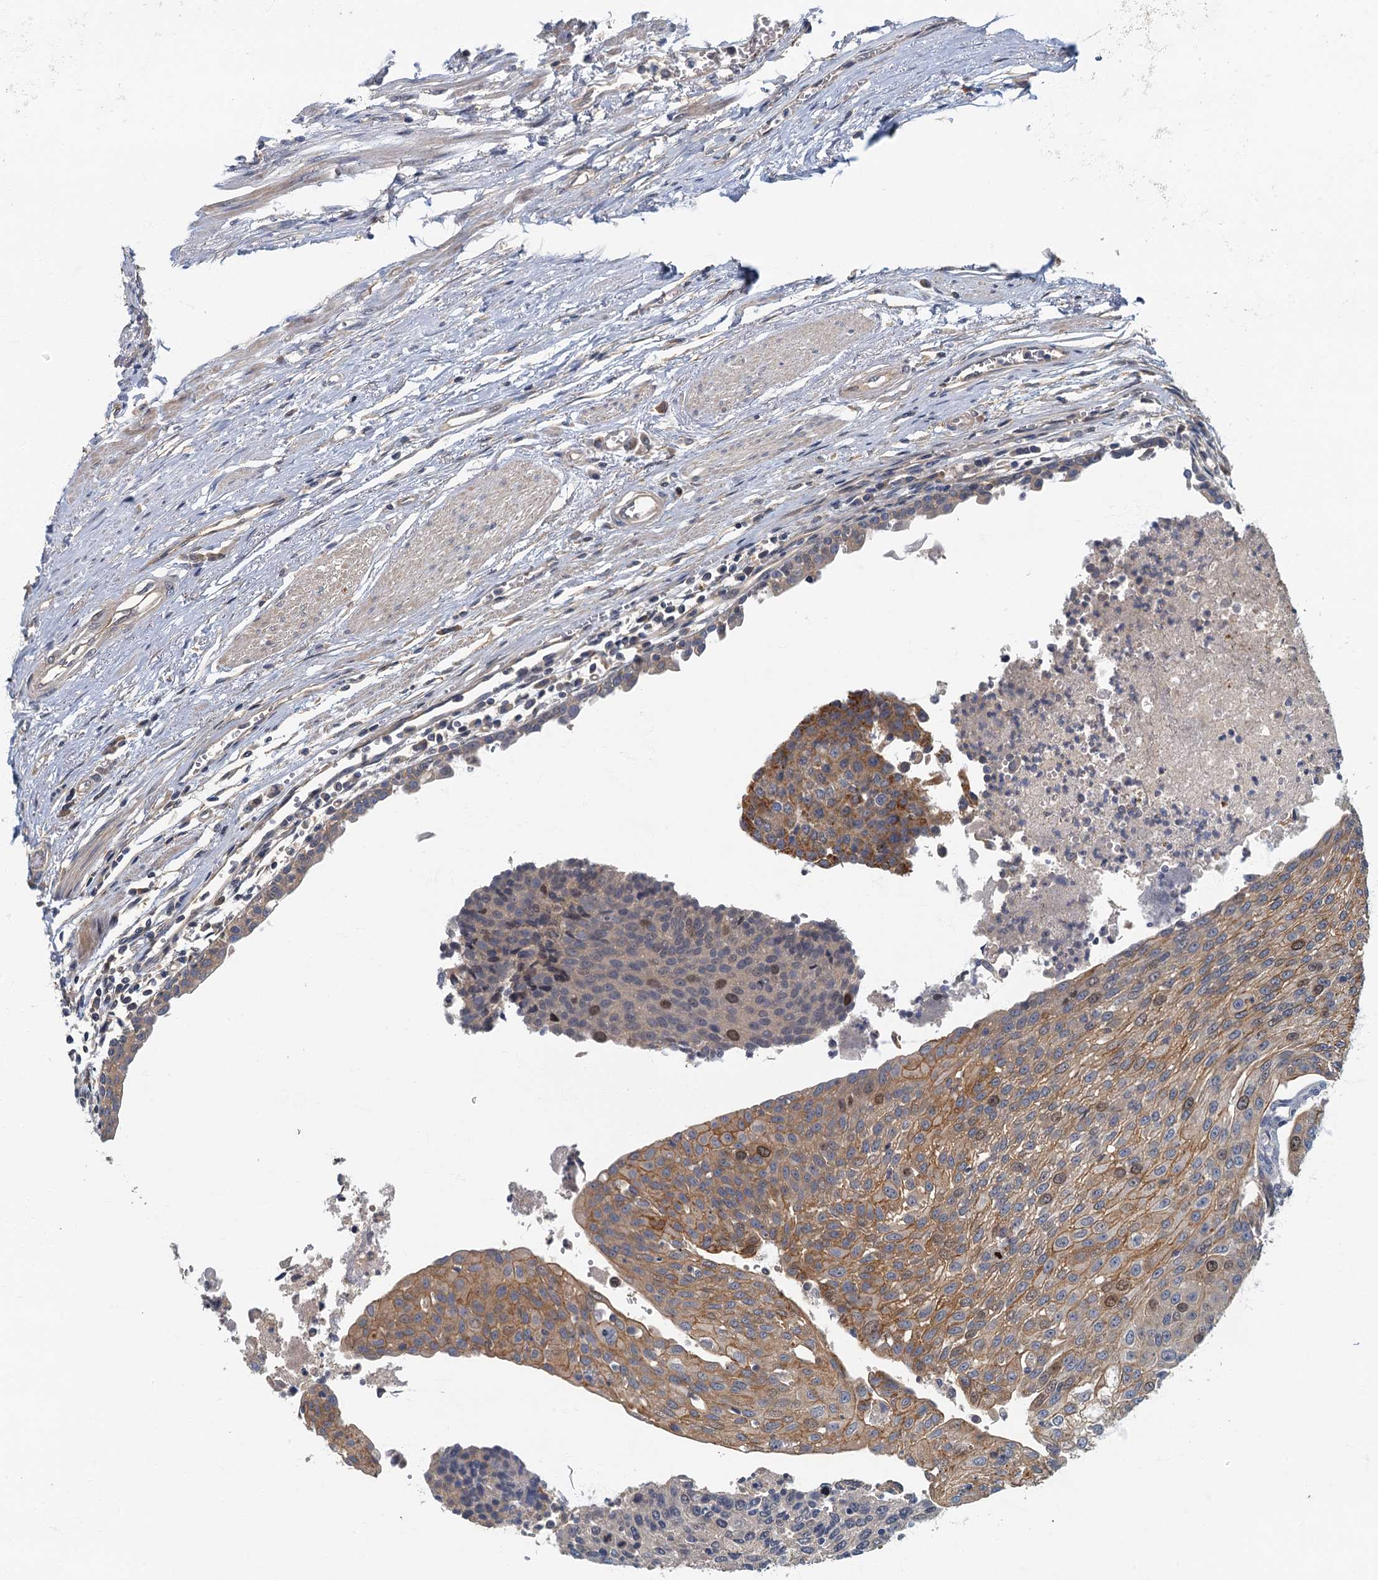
{"staining": {"intensity": "moderate", "quantity": "25%-75%", "location": "cytoplasmic/membranous"}, "tissue": "urothelial cancer", "cell_type": "Tumor cells", "image_type": "cancer", "snomed": [{"axis": "morphology", "description": "Urothelial carcinoma, High grade"}, {"axis": "topography", "description": "Urinary bladder"}], "caption": "An immunohistochemistry (IHC) photomicrograph of neoplastic tissue is shown. Protein staining in brown shows moderate cytoplasmic/membranous positivity in urothelial carcinoma (high-grade) within tumor cells.", "gene": "CKAP2L", "patient": {"sex": "female", "age": 85}}